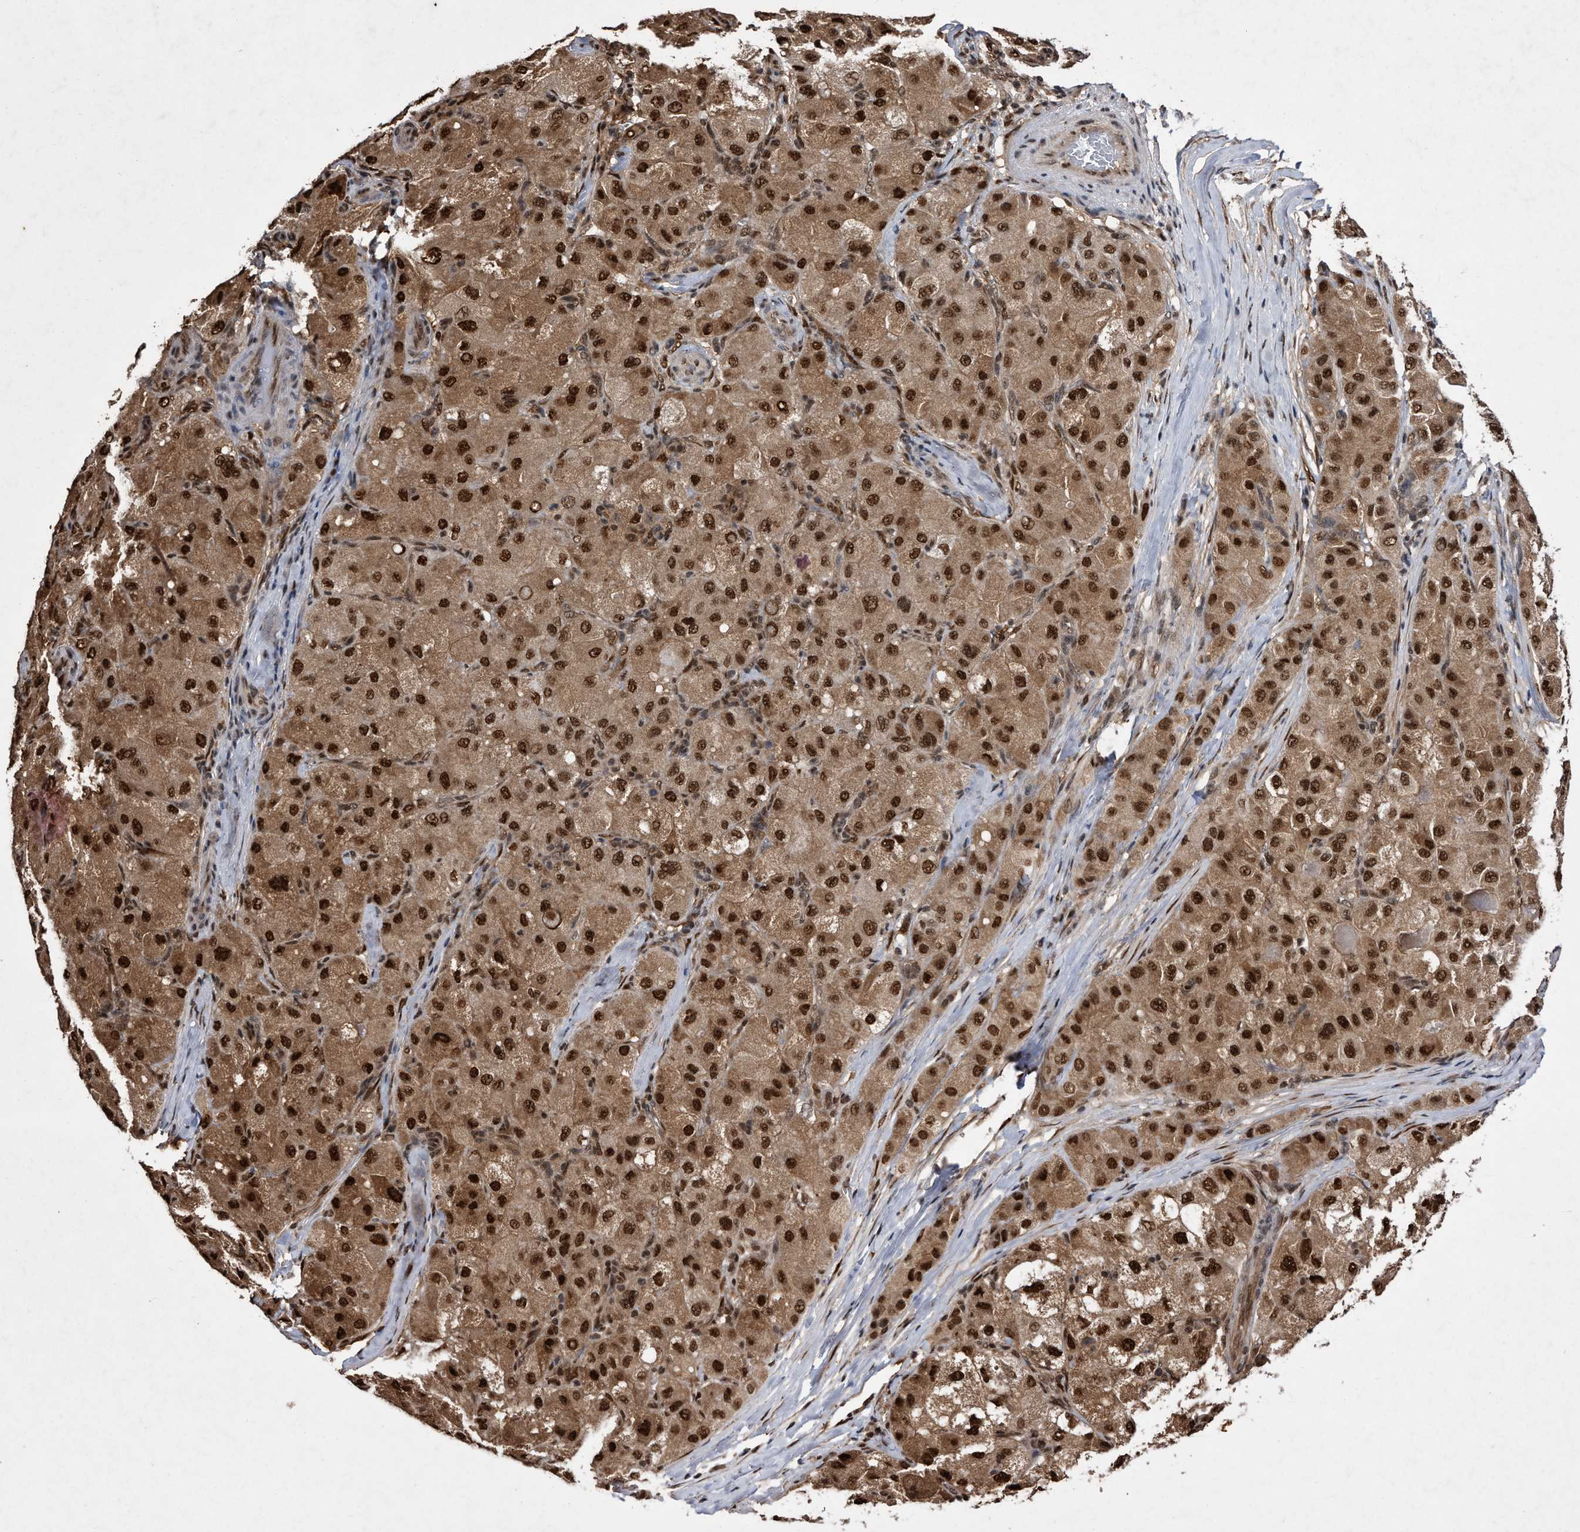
{"staining": {"intensity": "strong", "quantity": ">75%", "location": "cytoplasmic/membranous,nuclear"}, "tissue": "liver cancer", "cell_type": "Tumor cells", "image_type": "cancer", "snomed": [{"axis": "morphology", "description": "Carcinoma, Hepatocellular, NOS"}, {"axis": "topography", "description": "Liver"}], "caption": "Immunohistochemical staining of human hepatocellular carcinoma (liver) exhibits high levels of strong cytoplasmic/membranous and nuclear expression in about >75% of tumor cells.", "gene": "RAD23B", "patient": {"sex": "male", "age": 80}}